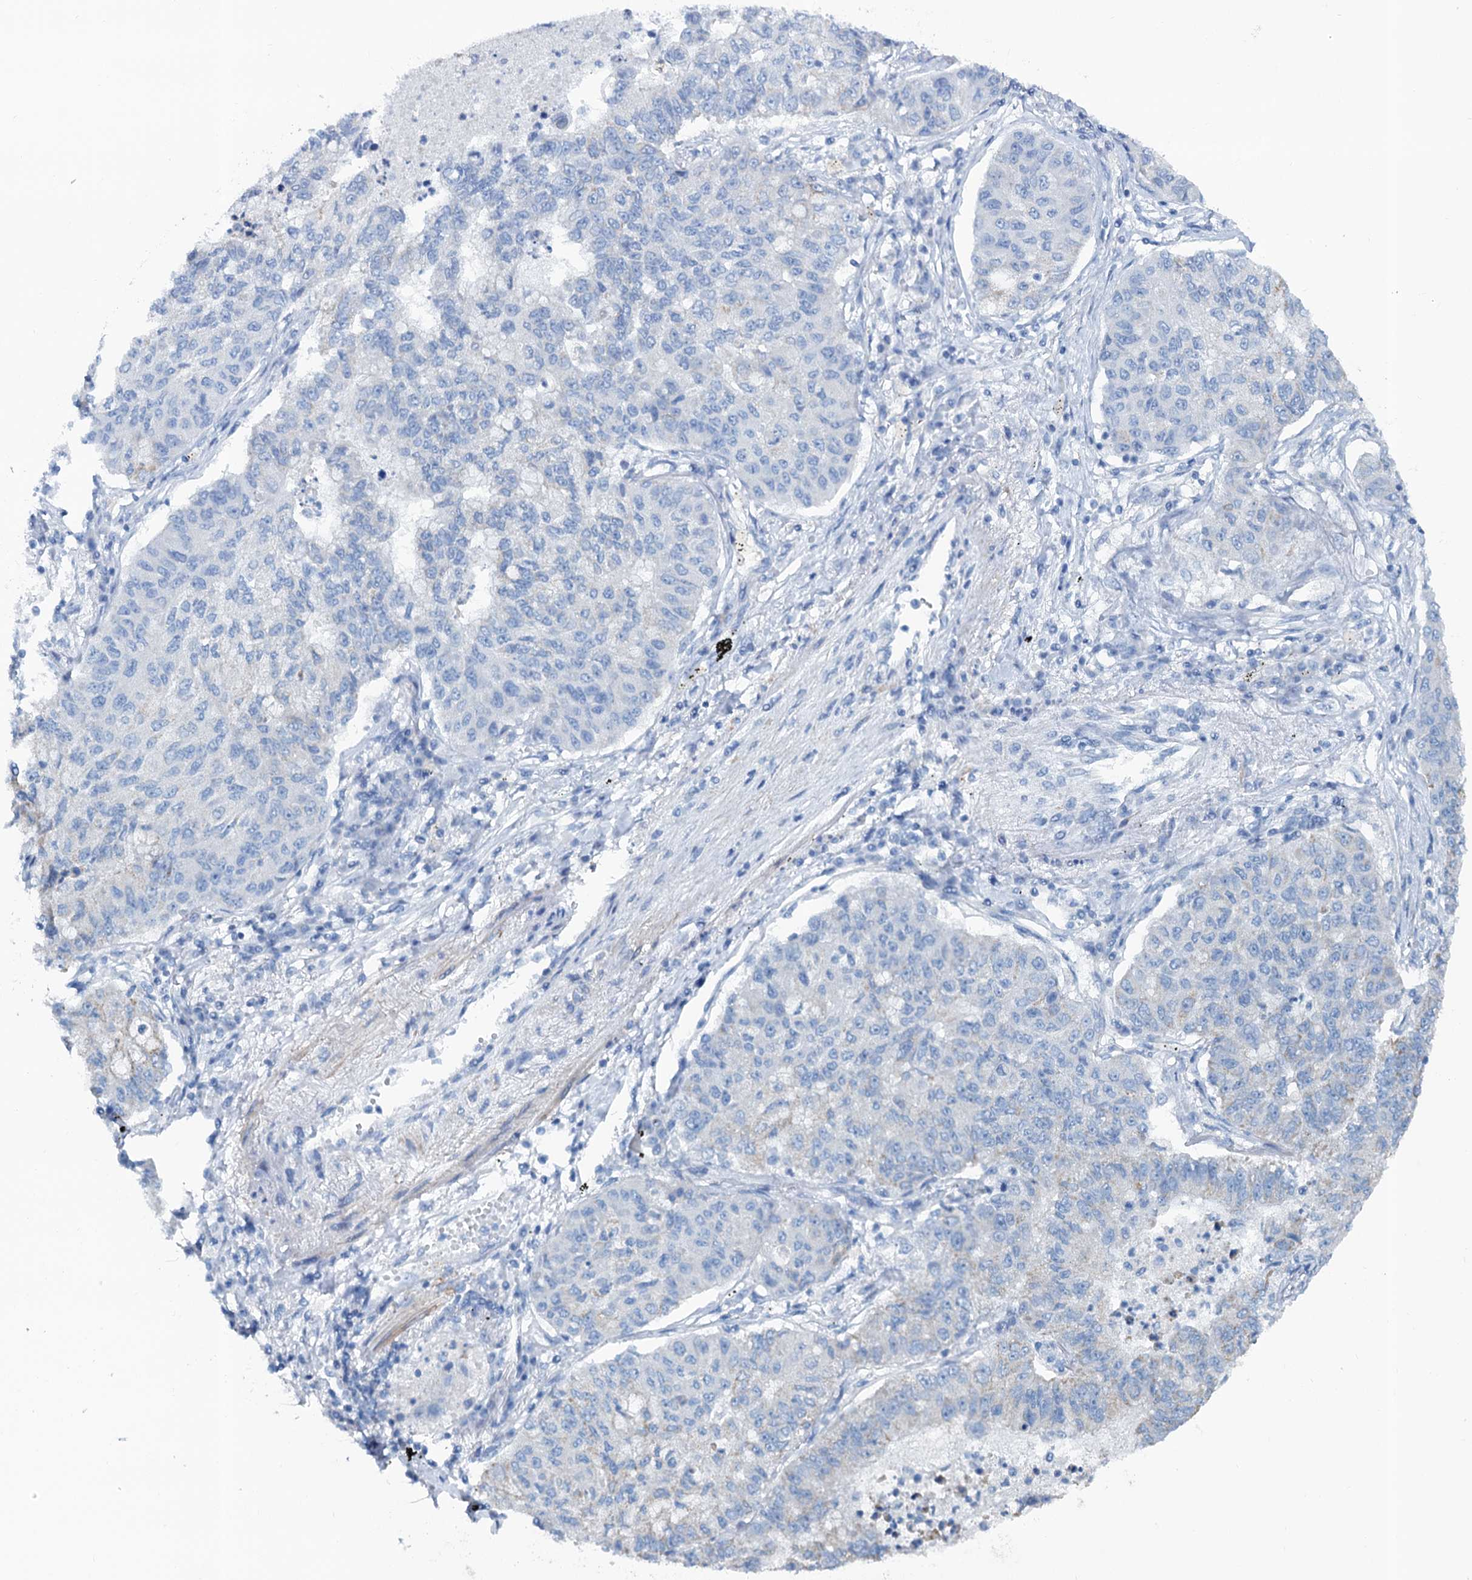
{"staining": {"intensity": "negative", "quantity": "none", "location": "none"}, "tissue": "lung cancer", "cell_type": "Tumor cells", "image_type": "cancer", "snomed": [{"axis": "morphology", "description": "Squamous cell carcinoma, NOS"}, {"axis": "topography", "description": "Lung"}], "caption": "Tumor cells are negative for protein expression in human lung cancer (squamous cell carcinoma). (Immunohistochemistry, brightfield microscopy, high magnification).", "gene": "SLC1A3", "patient": {"sex": "male", "age": 74}}